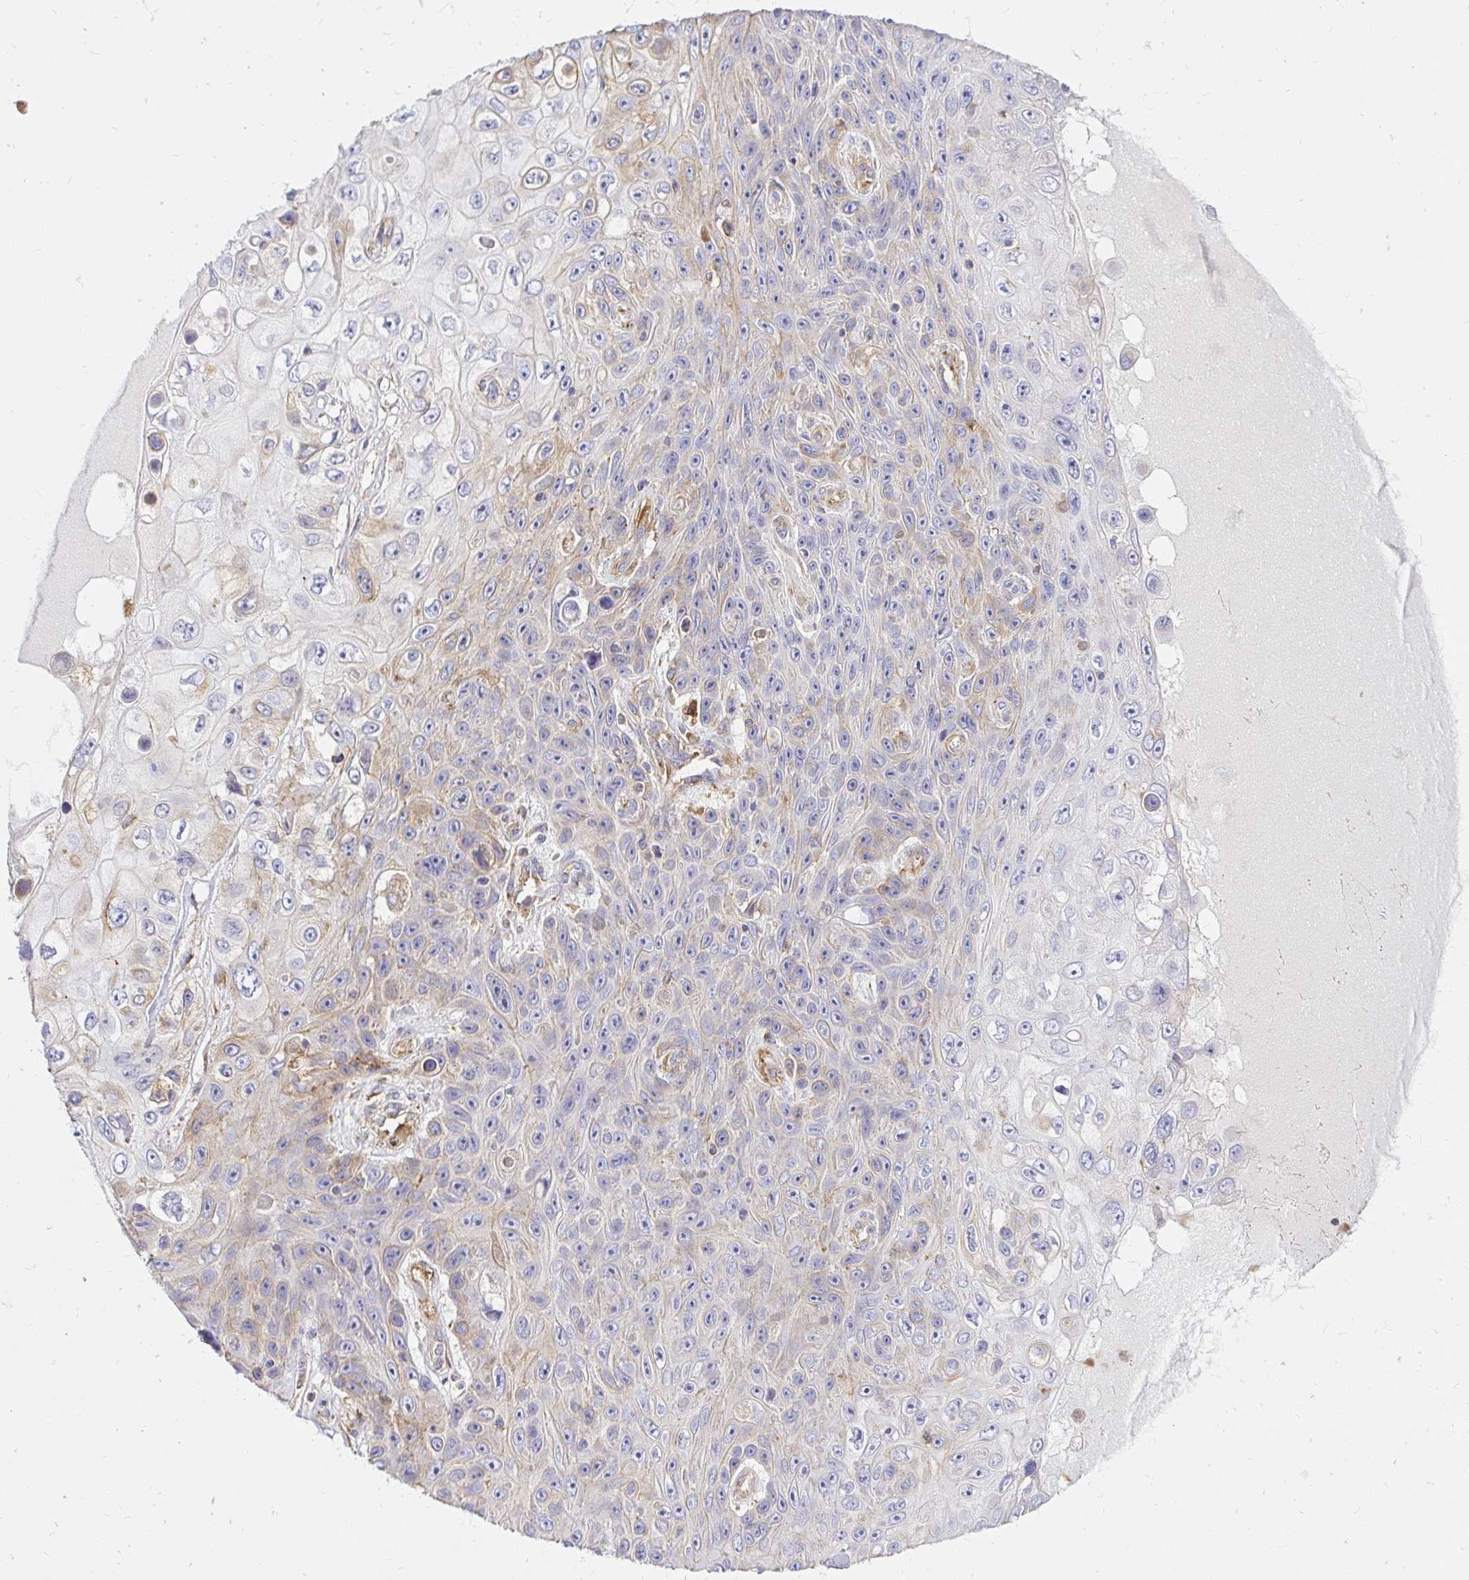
{"staining": {"intensity": "weak", "quantity": "<25%", "location": "cytoplasmic/membranous"}, "tissue": "skin cancer", "cell_type": "Tumor cells", "image_type": "cancer", "snomed": [{"axis": "morphology", "description": "Squamous cell carcinoma, NOS"}, {"axis": "topography", "description": "Skin"}], "caption": "The histopathology image demonstrates no significant positivity in tumor cells of skin cancer (squamous cell carcinoma).", "gene": "ABCB10", "patient": {"sex": "male", "age": 82}}